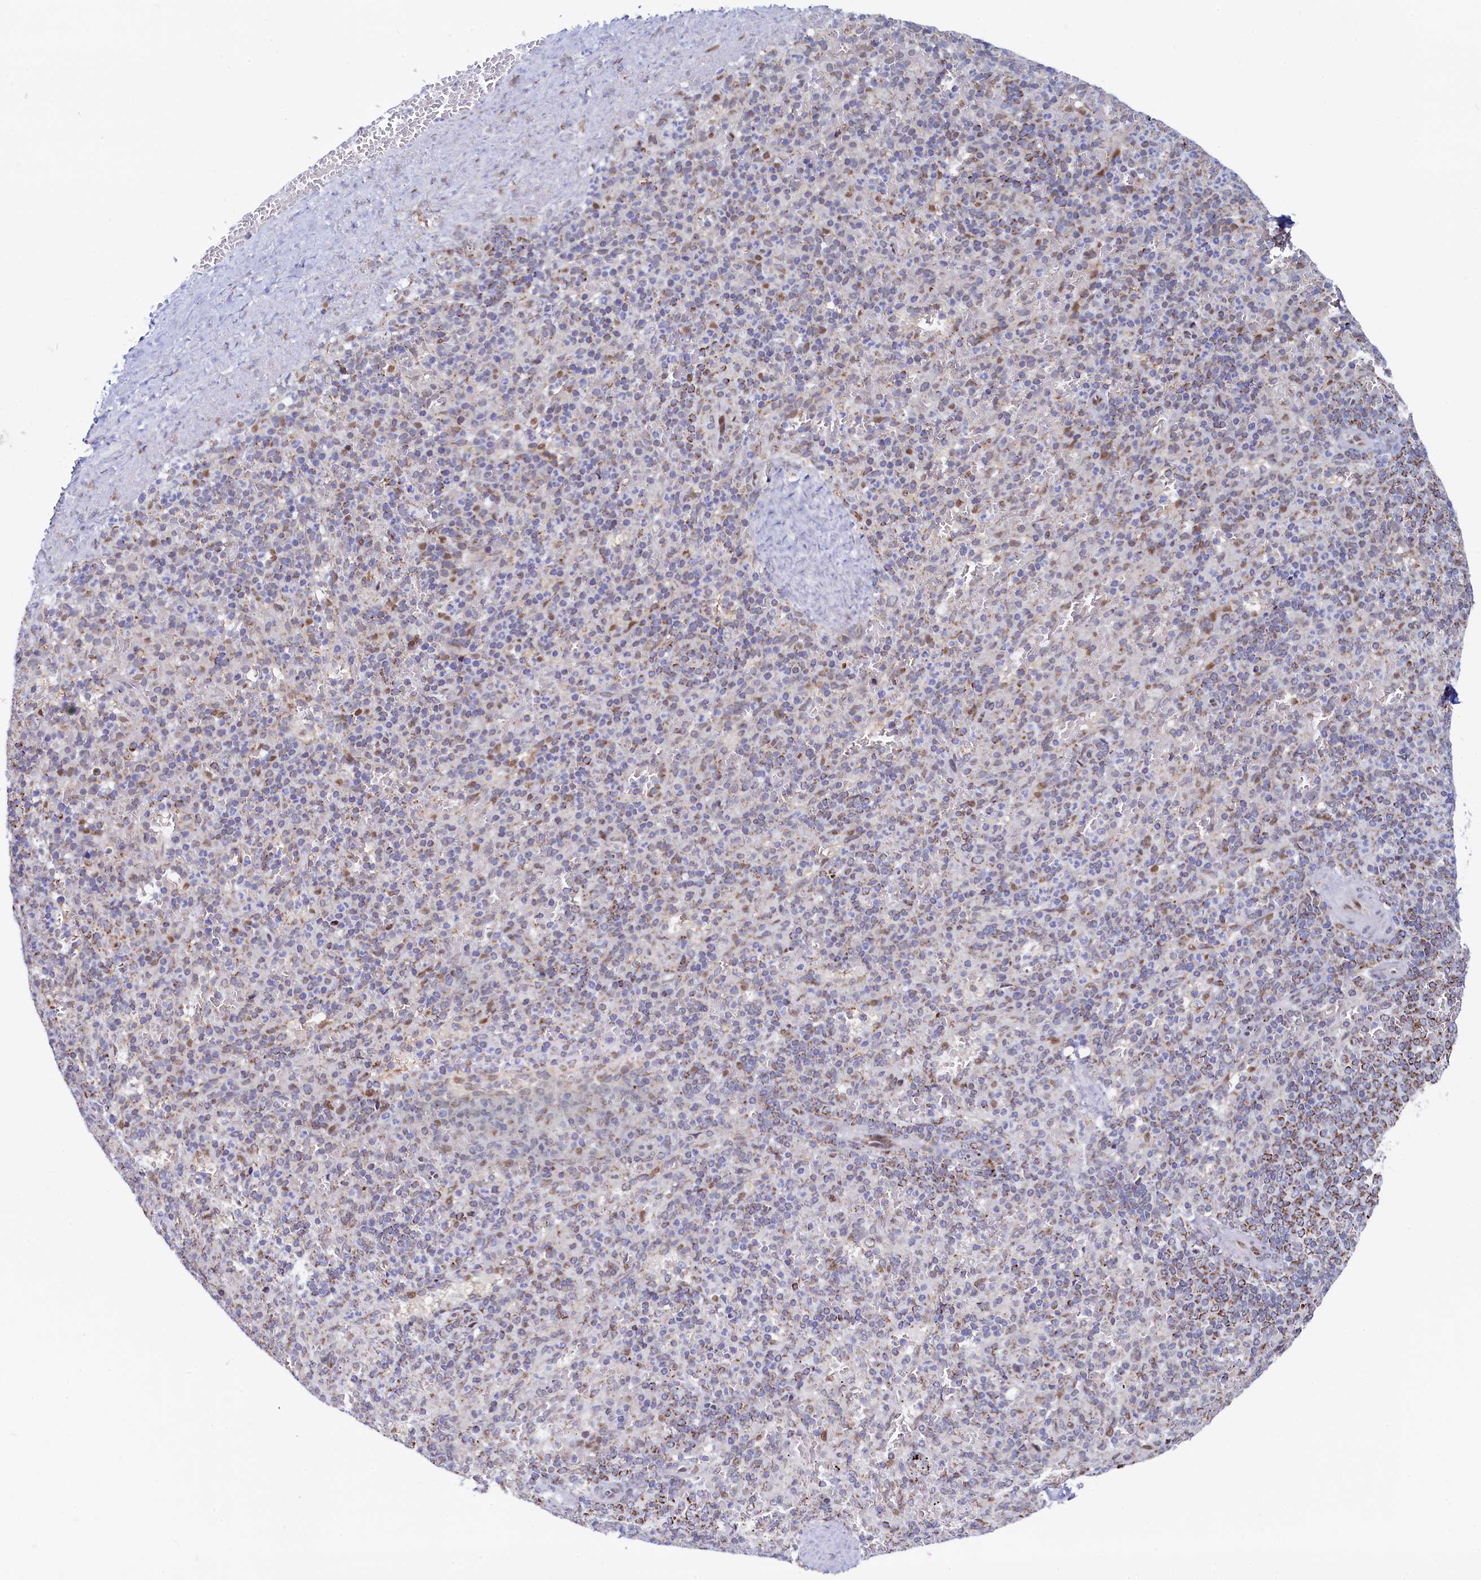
{"staining": {"intensity": "moderate", "quantity": "<25%", "location": "cytoplasmic/membranous"}, "tissue": "spleen", "cell_type": "Cells in red pulp", "image_type": "normal", "snomed": [{"axis": "morphology", "description": "Normal tissue, NOS"}, {"axis": "topography", "description": "Spleen"}], "caption": "Immunohistochemistry (IHC) of unremarkable spleen reveals low levels of moderate cytoplasmic/membranous staining in about <25% of cells in red pulp.", "gene": "HDGFL3", "patient": {"sex": "male", "age": 82}}